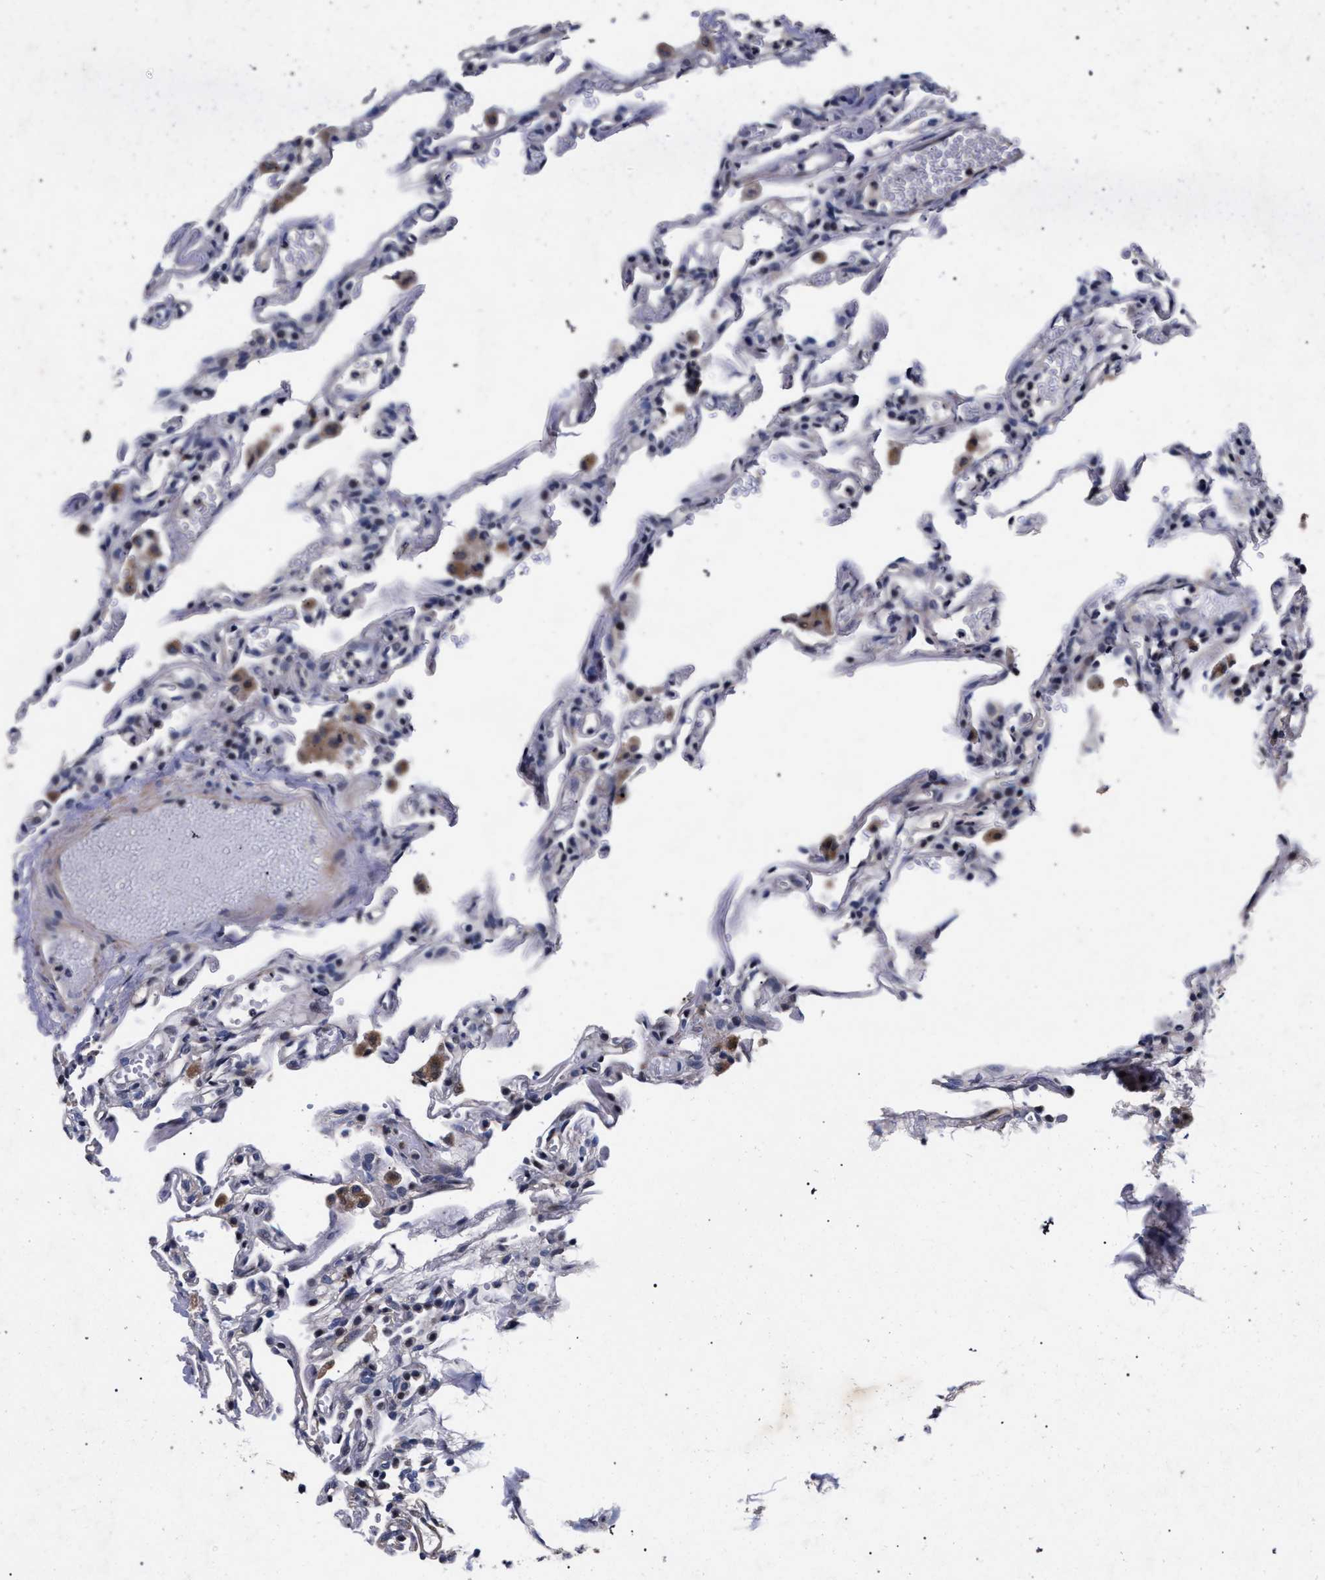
{"staining": {"intensity": "negative", "quantity": "none", "location": "none"}, "tissue": "lung", "cell_type": "Alveolar cells", "image_type": "normal", "snomed": [{"axis": "morphology", "description": "Normal tissue, NOS"}, {"axis": "topography", "description": "Lung"}], "caption": "There is no significant positivity in alveolar cells of lung. (Stains: DAB (3,3'-diaminobenzidine) IHC with hematoxylin counter stain, Microscopy: brightfield microscopy at high magnification).", "gene": "CFAP95", "patient": {"sex": "male", "age": 21}}